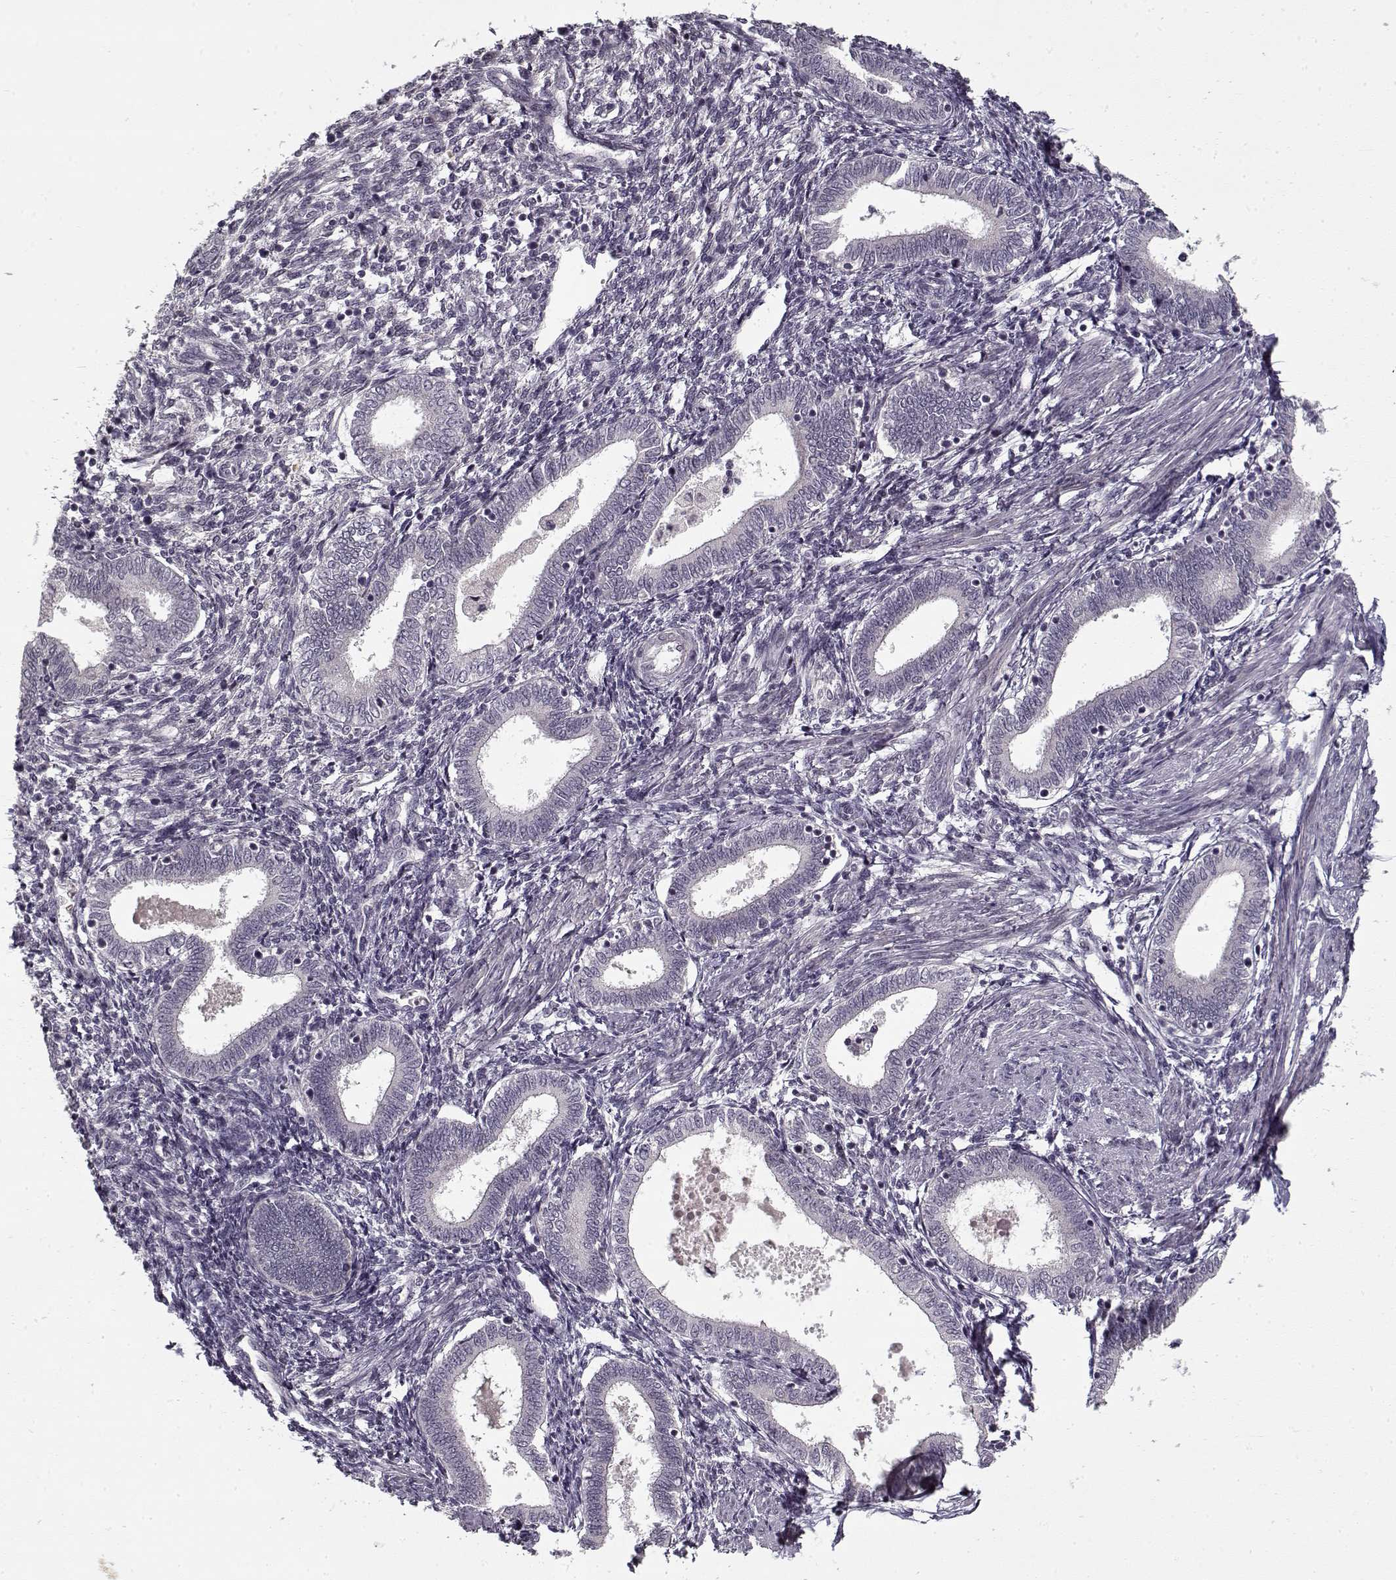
{"staining": {"intensity": "negative", "quantity": "none", "location": "none"}, "tissue": "endometrium", "cell_type": "Cells in endometrial stroma", "image_type": "normal", "snomed": [{"axis": "morphology", "description": "Normal tissue, NOS"}, {"axis": "topography", "description": "Endometrium"}], "caption": "This is a photomicrograph of immunohistochemistry staining of normal endometrium, which shows no positivity in cells in endometrial stroma. (DAB (3,3'-diaminobenzidine) immunohistochemistry (IHC) with hematoxylin counter stain).", "gene": "LAMA2", "patient": {"sex": "female", "age": 42}}